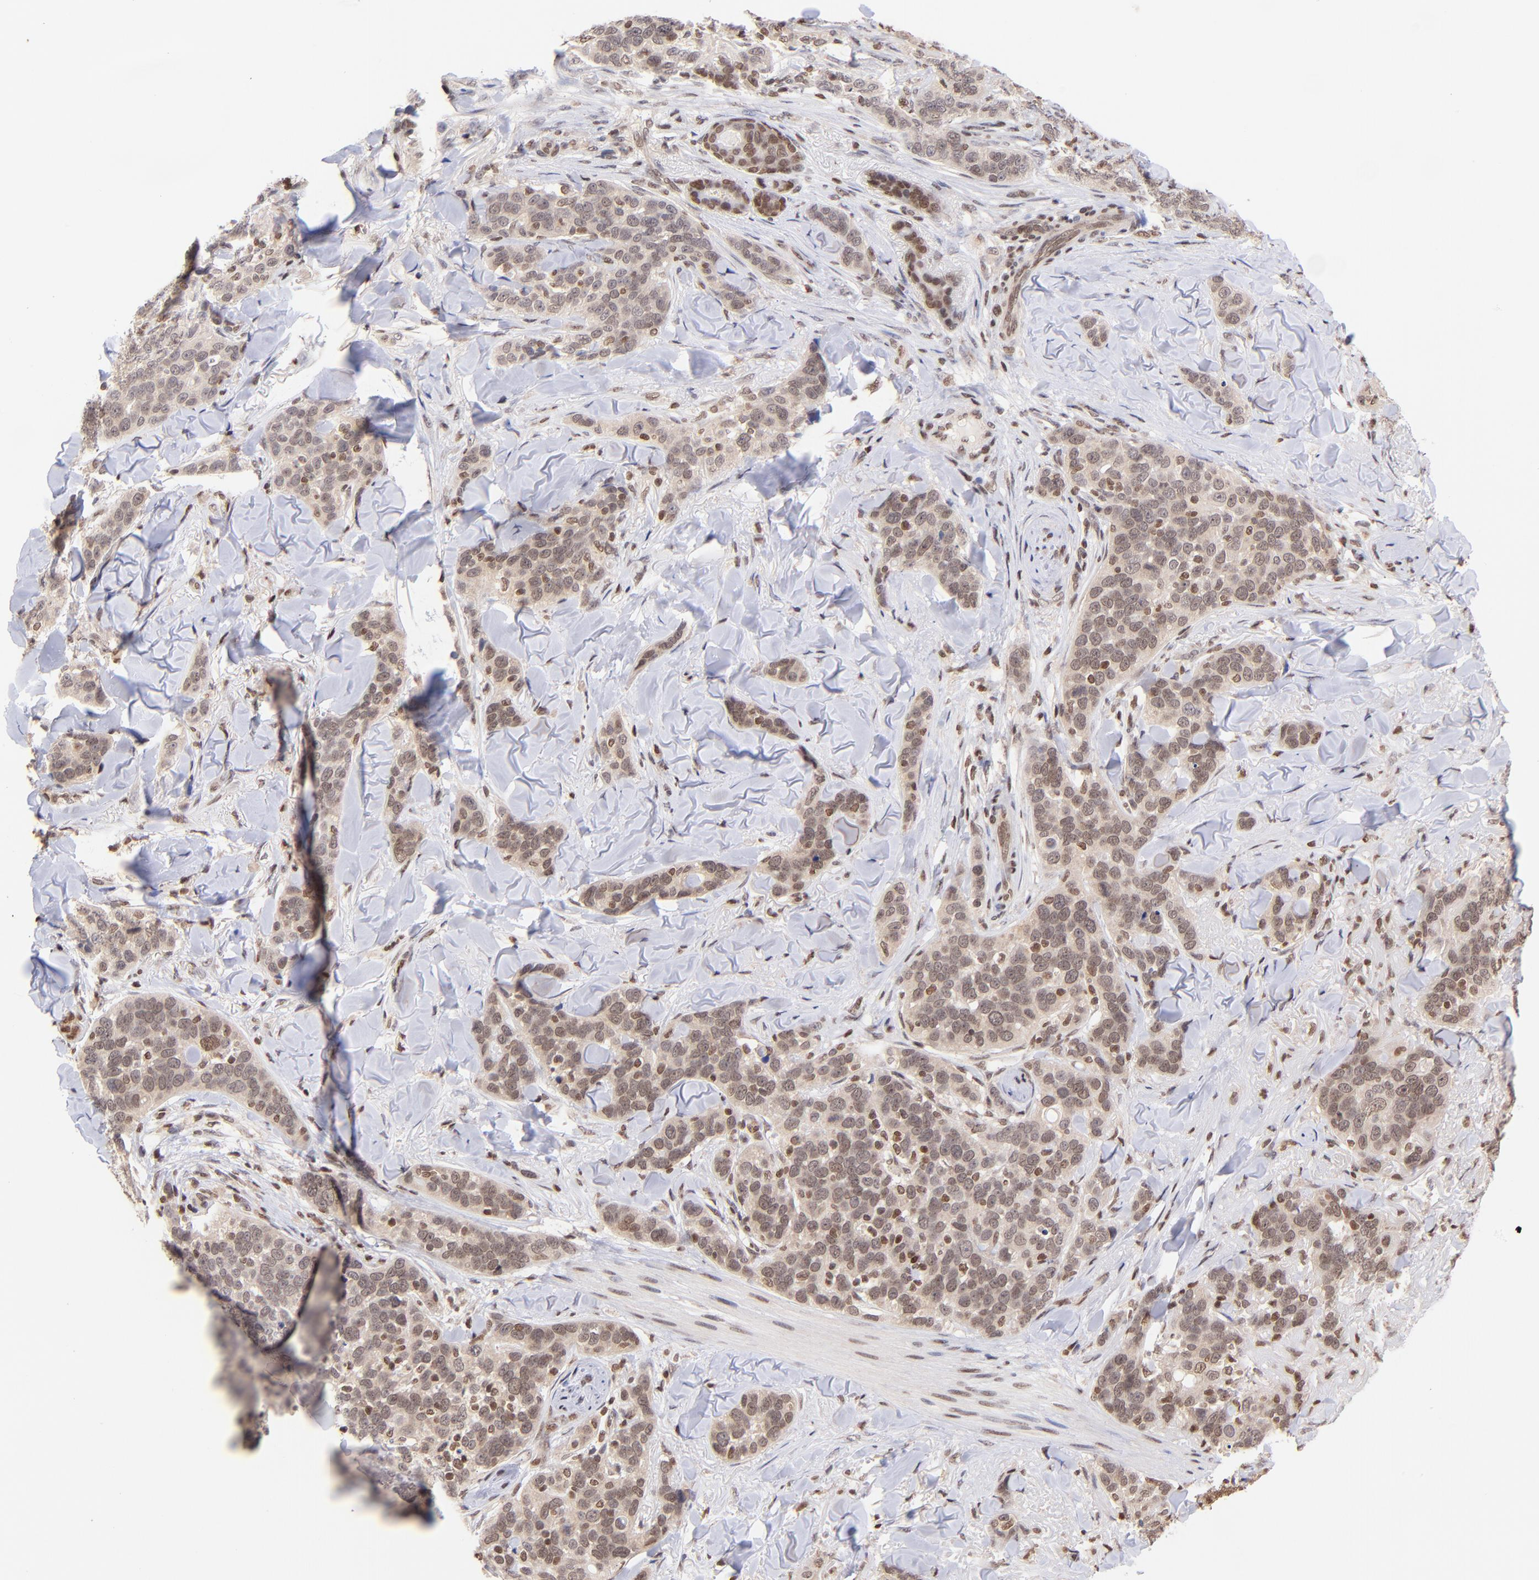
{"staining": {"intensity": "moderate", "quantity": ">75%", "location": "cytoplasmic/membranous,nuclear"}, "tissue": "skin cancer", "cell_type": "Tumor cells", "image_type": "cancer", "snomed": [{"axis": "morphology", "description": "Normal tissue, NOS"}, {"axis": "morphology", "description": "Squamous cell carcinoma, NOS"}, {"axis": "topography", "description": "Skin"}], "caption": "The photomicrograph exhibits a brown stain indicating the presence of a protein in the cytoplasmic/membranous and nuclear of tumor cells in squamous cell carcinoma (skin).", "gene": "WDR25", "patient": {"sex": "female", "age": 83}}